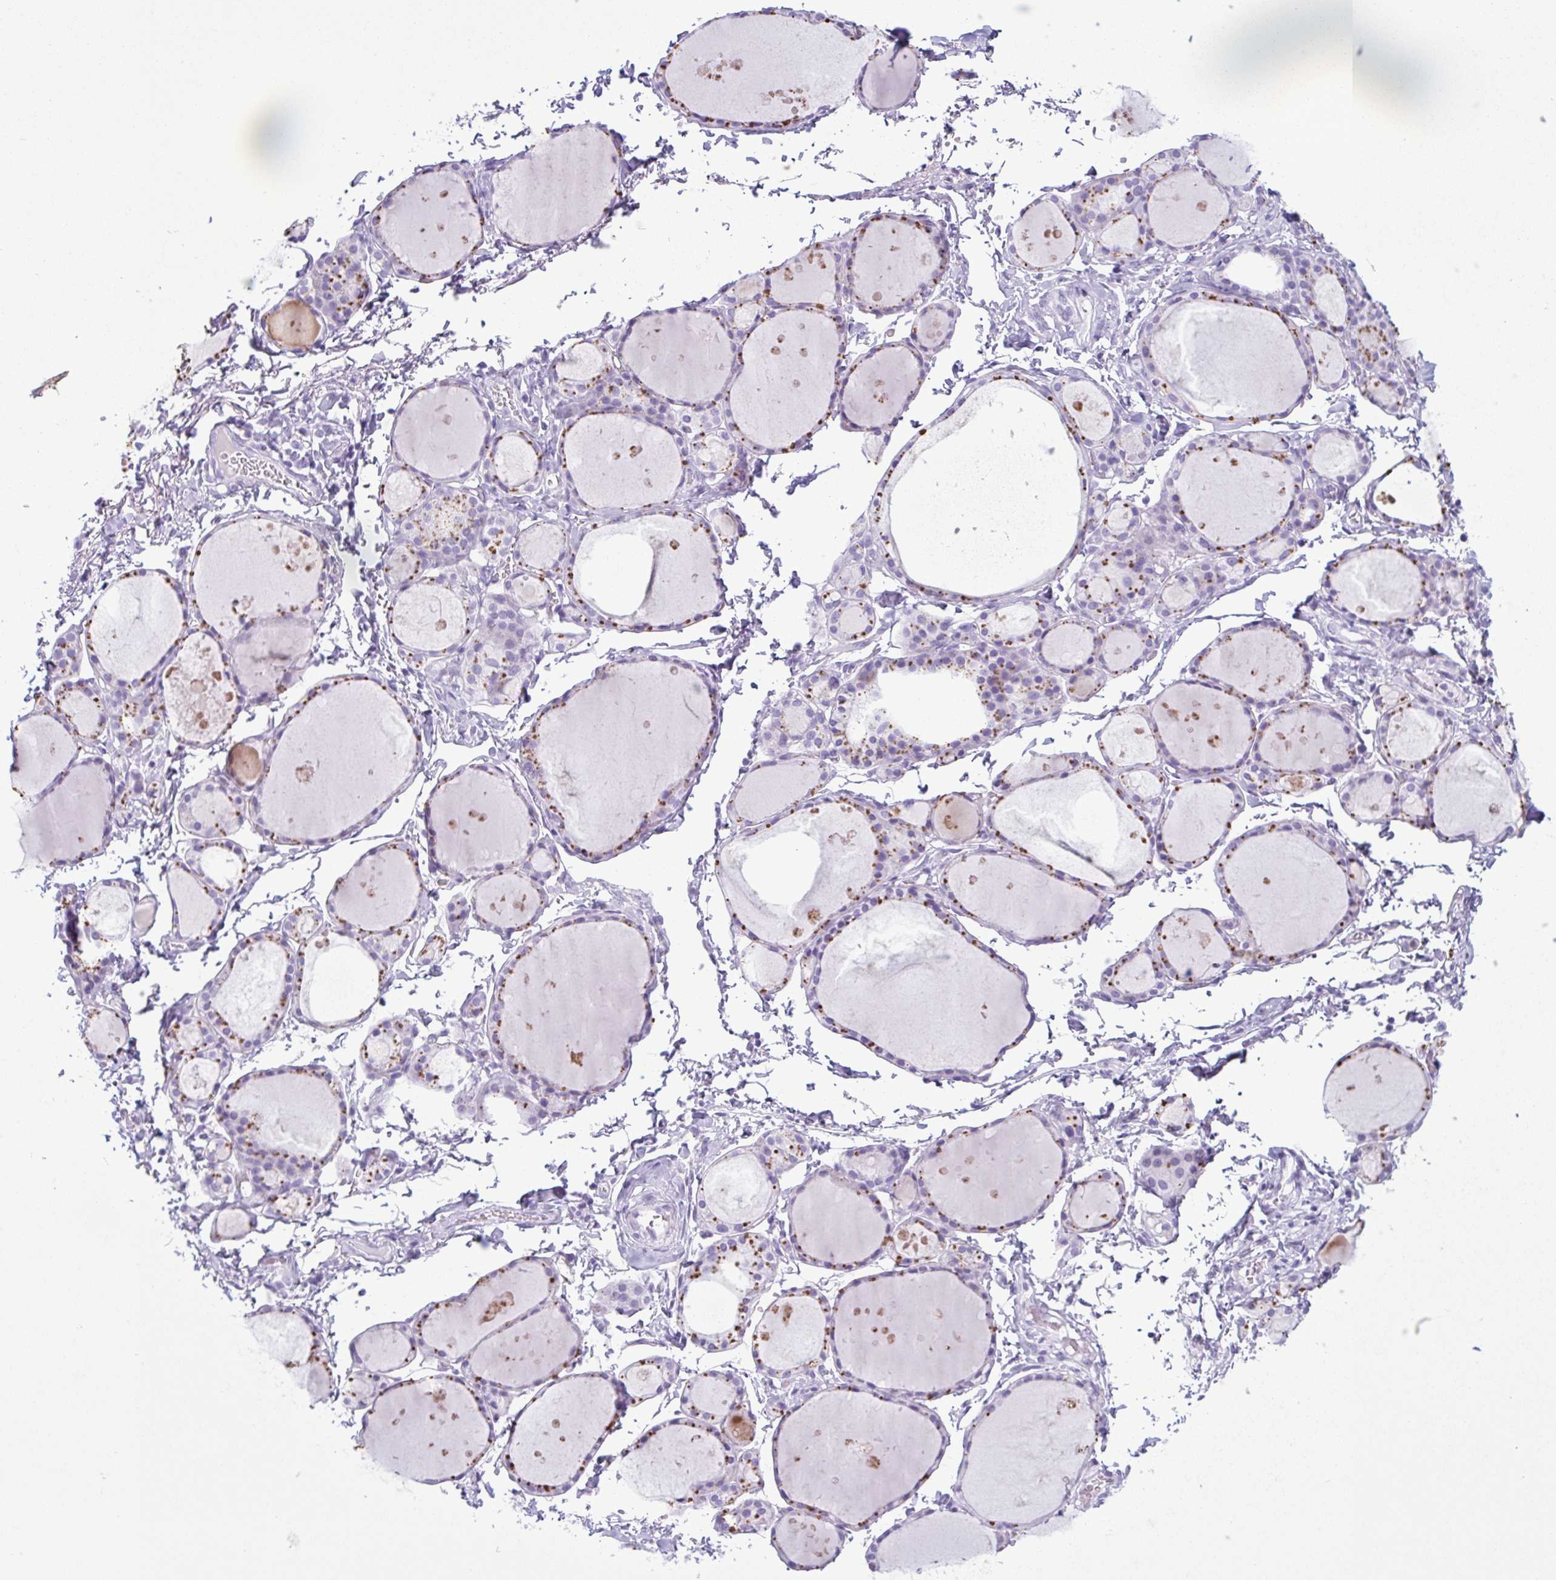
{"staining": {"intensity": "moderate", "quantity": "25%-75%", "location": "cytoplasmic/membranous"}, "tissue": "thyroid gland", "cell_type": "Glandular cells", "image_type": "normal", "snomed": [{"axis": "morphology", "description": "Normal tissue, NOS"}, {"axis": "topography", "description": "Thyroid gland"}], "caption": "Moderate cytoplasmic/membranous protein staining is identified in approximately 25%-75% of glandular cells in thyroid gland.", "gene": "LTF", "patient": {"sex": "male", "age": 68}}